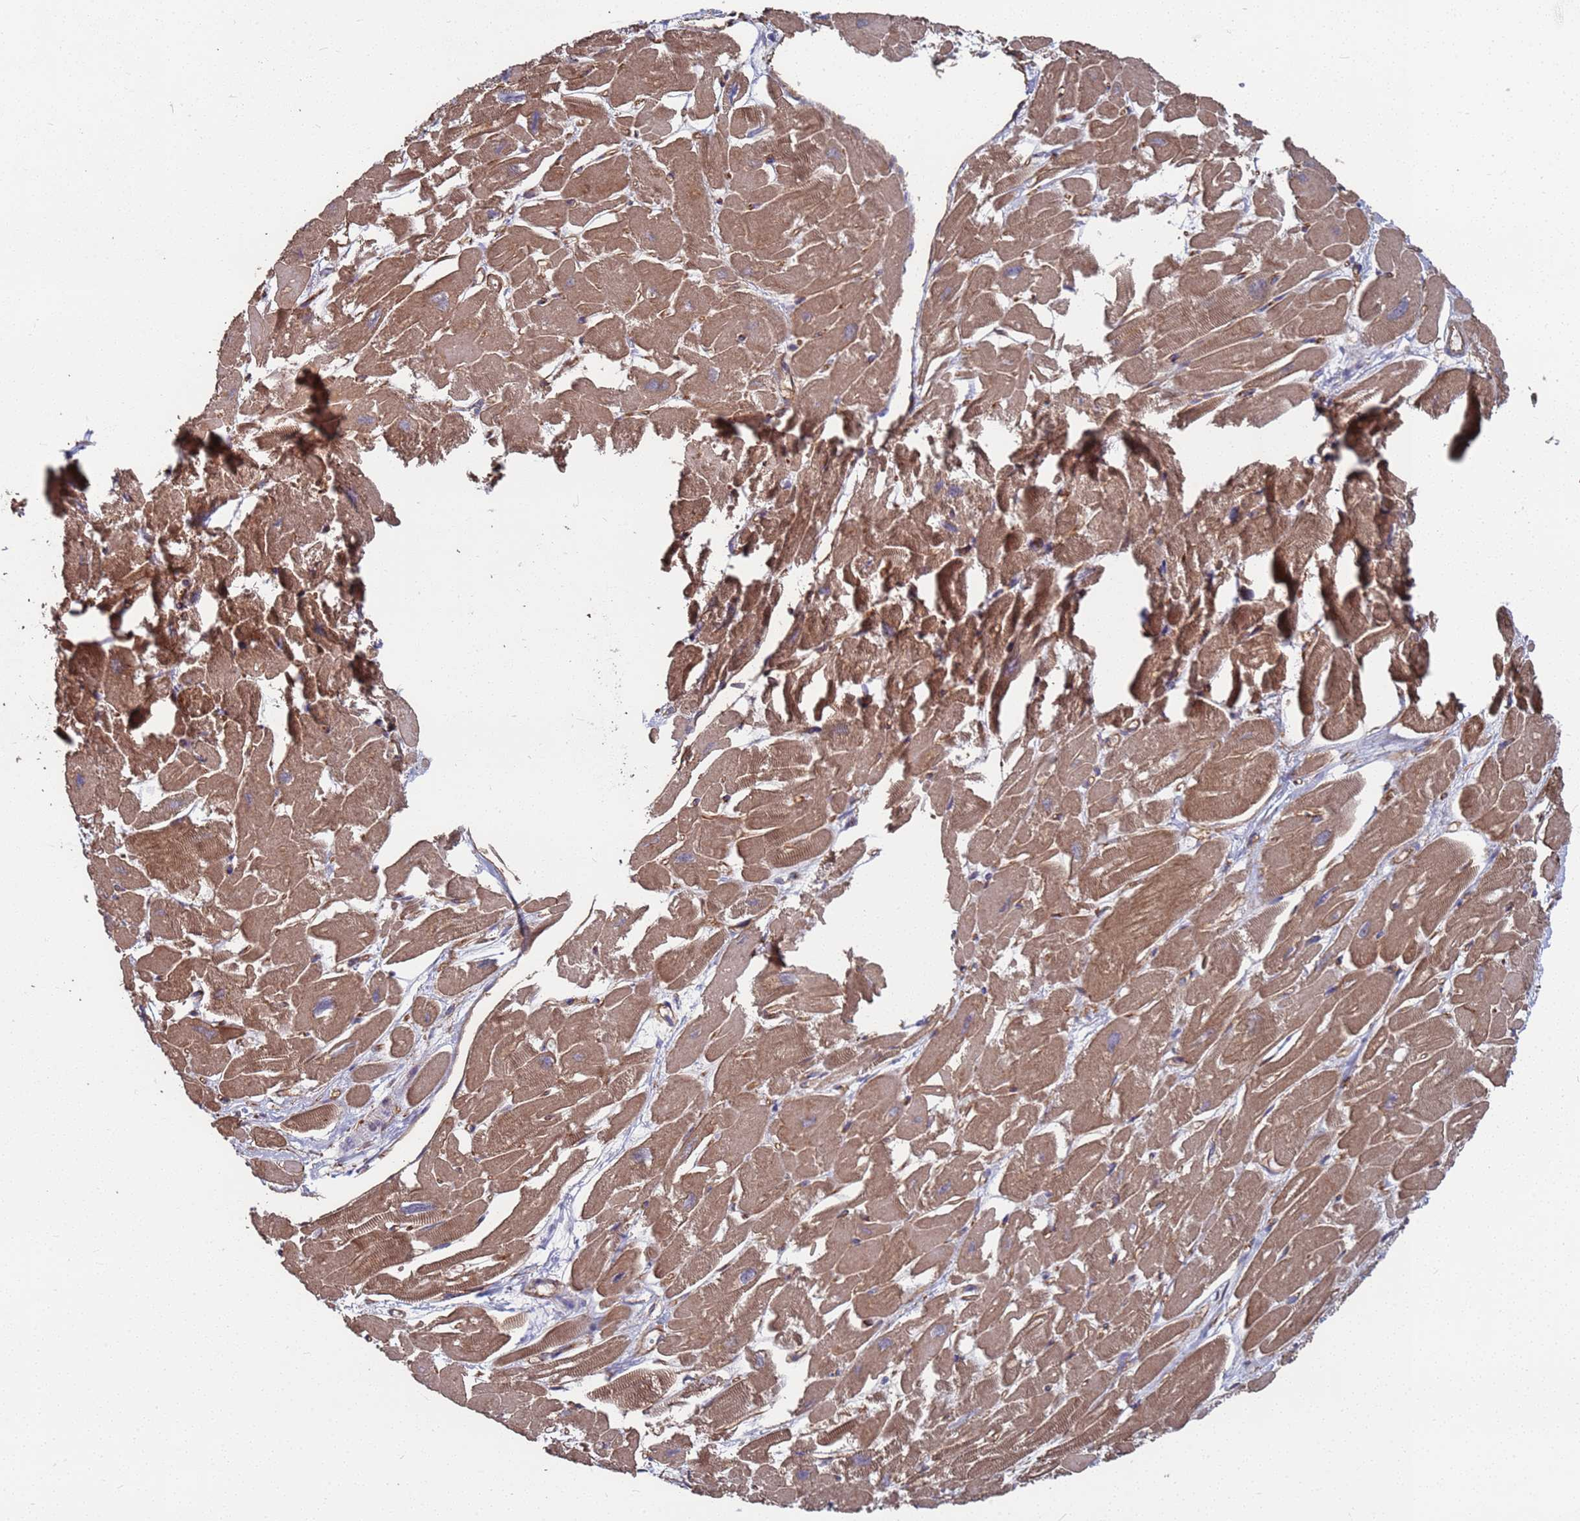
{"staining": {"intensity": "moderate", "quantity": ">75%", "location": "cytoplasmic/membranous"}, "tissue": "heart muscle", "cell_type": "Cardiomyocytes", "image_type": "normal", "snomed": [{"axis": "morphology", "description": "Normal tissue, NOS"}, {"axis": "topography", "description": "Heart"}], "caption": "Heart muscle stained with a brown dye demonstrates moderate cytoplasmic/membranous positive expression in approximately >75% of cardiomyocytes.", "gene": "NDUFAF6", "patient": {"sex": "male", "age": 54}}